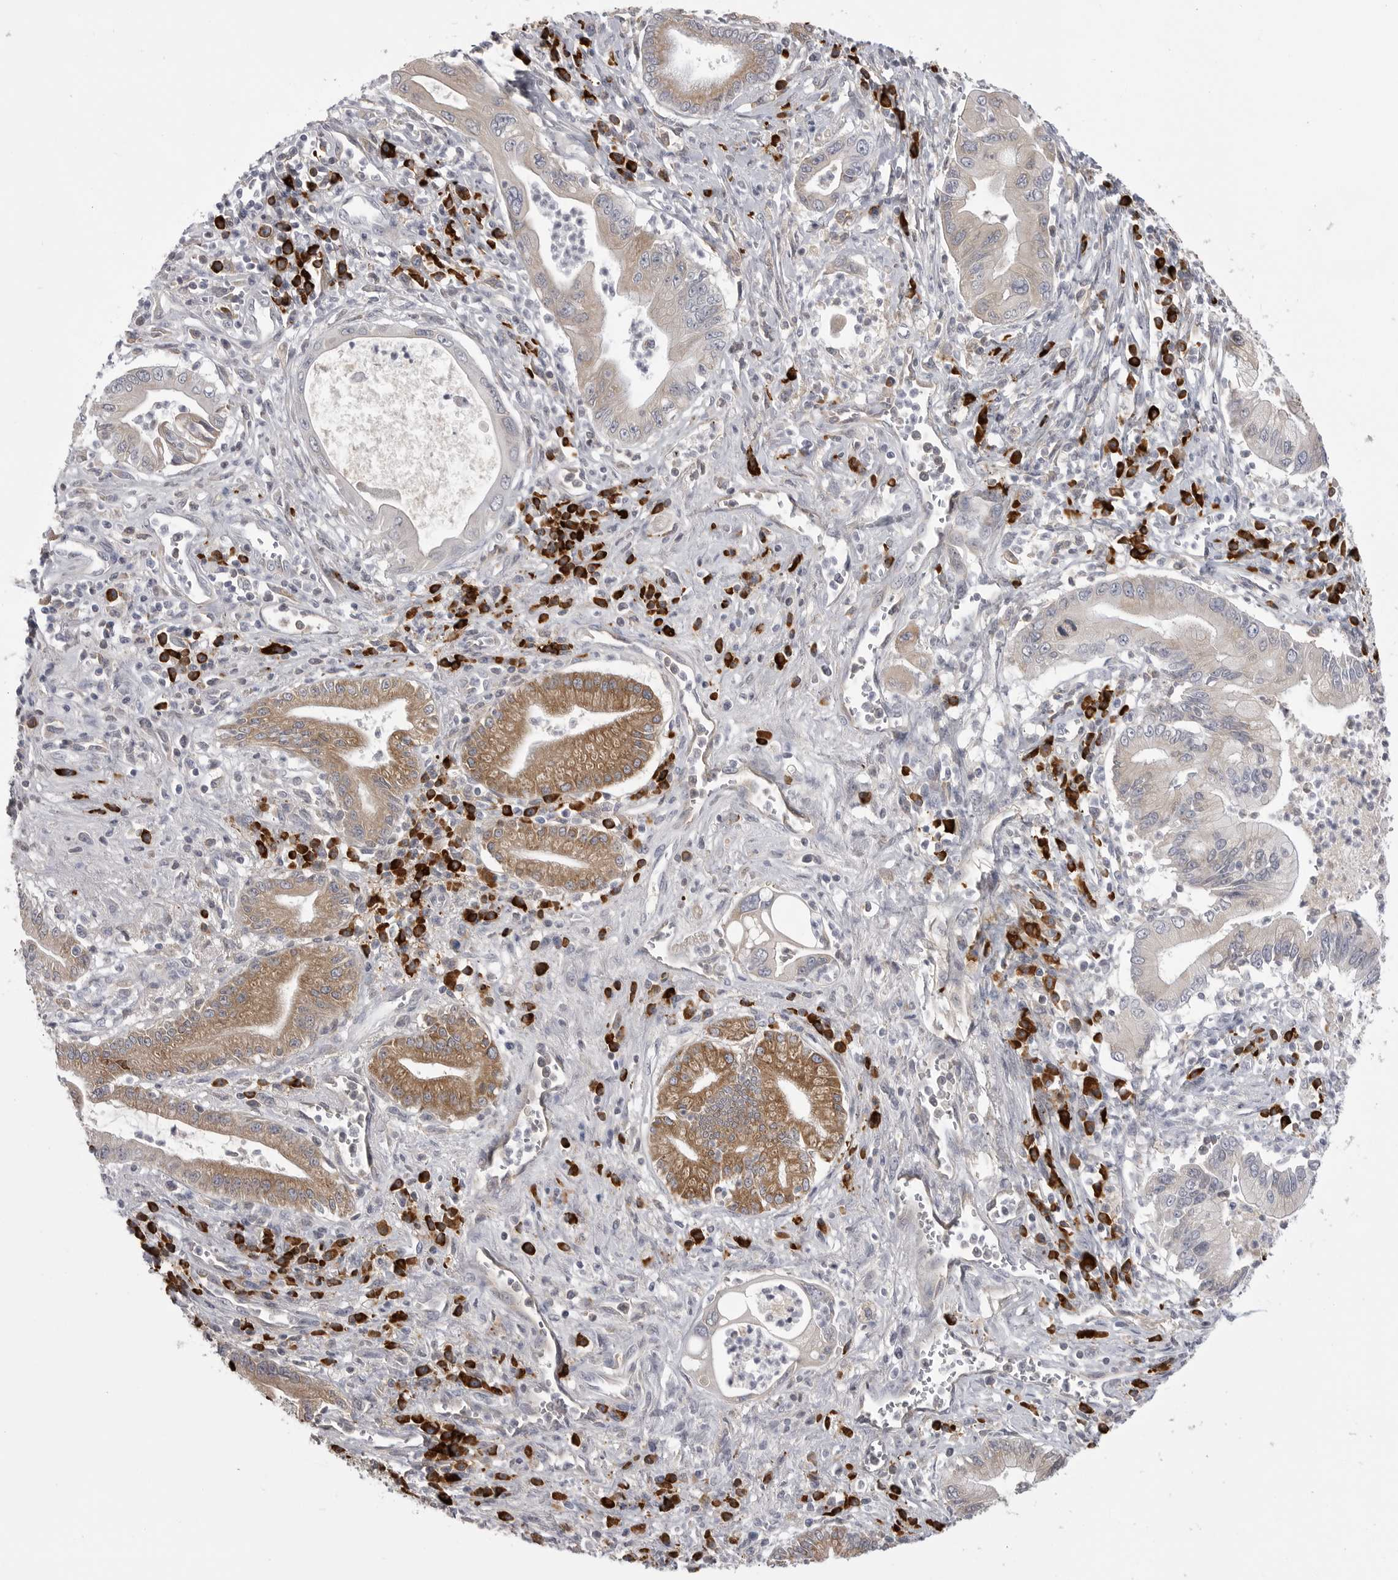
{"staining": {"intensity": "moderate", "quantity": "25%-75%", "location": "cytoplasmic/membranous"}, "tissue": "pancreatic cancer", "cell_type": "Tumor cells", "image_type": "cancer", "snomed": [{"axis": "morphology", "description": "Adenocarcinoma, NOS"}, {"axis": "topography", "description": "Pancreas"}], "caption": "DAB immunohistochemical staining of adenocarcinoma (pancreatic) displays moderate cytoplasmic/membranous protein expression in approximately 25%-75% of tumor cells.", "gene": "FKBP2", "patient": {"sex": "male", "age": 78}}